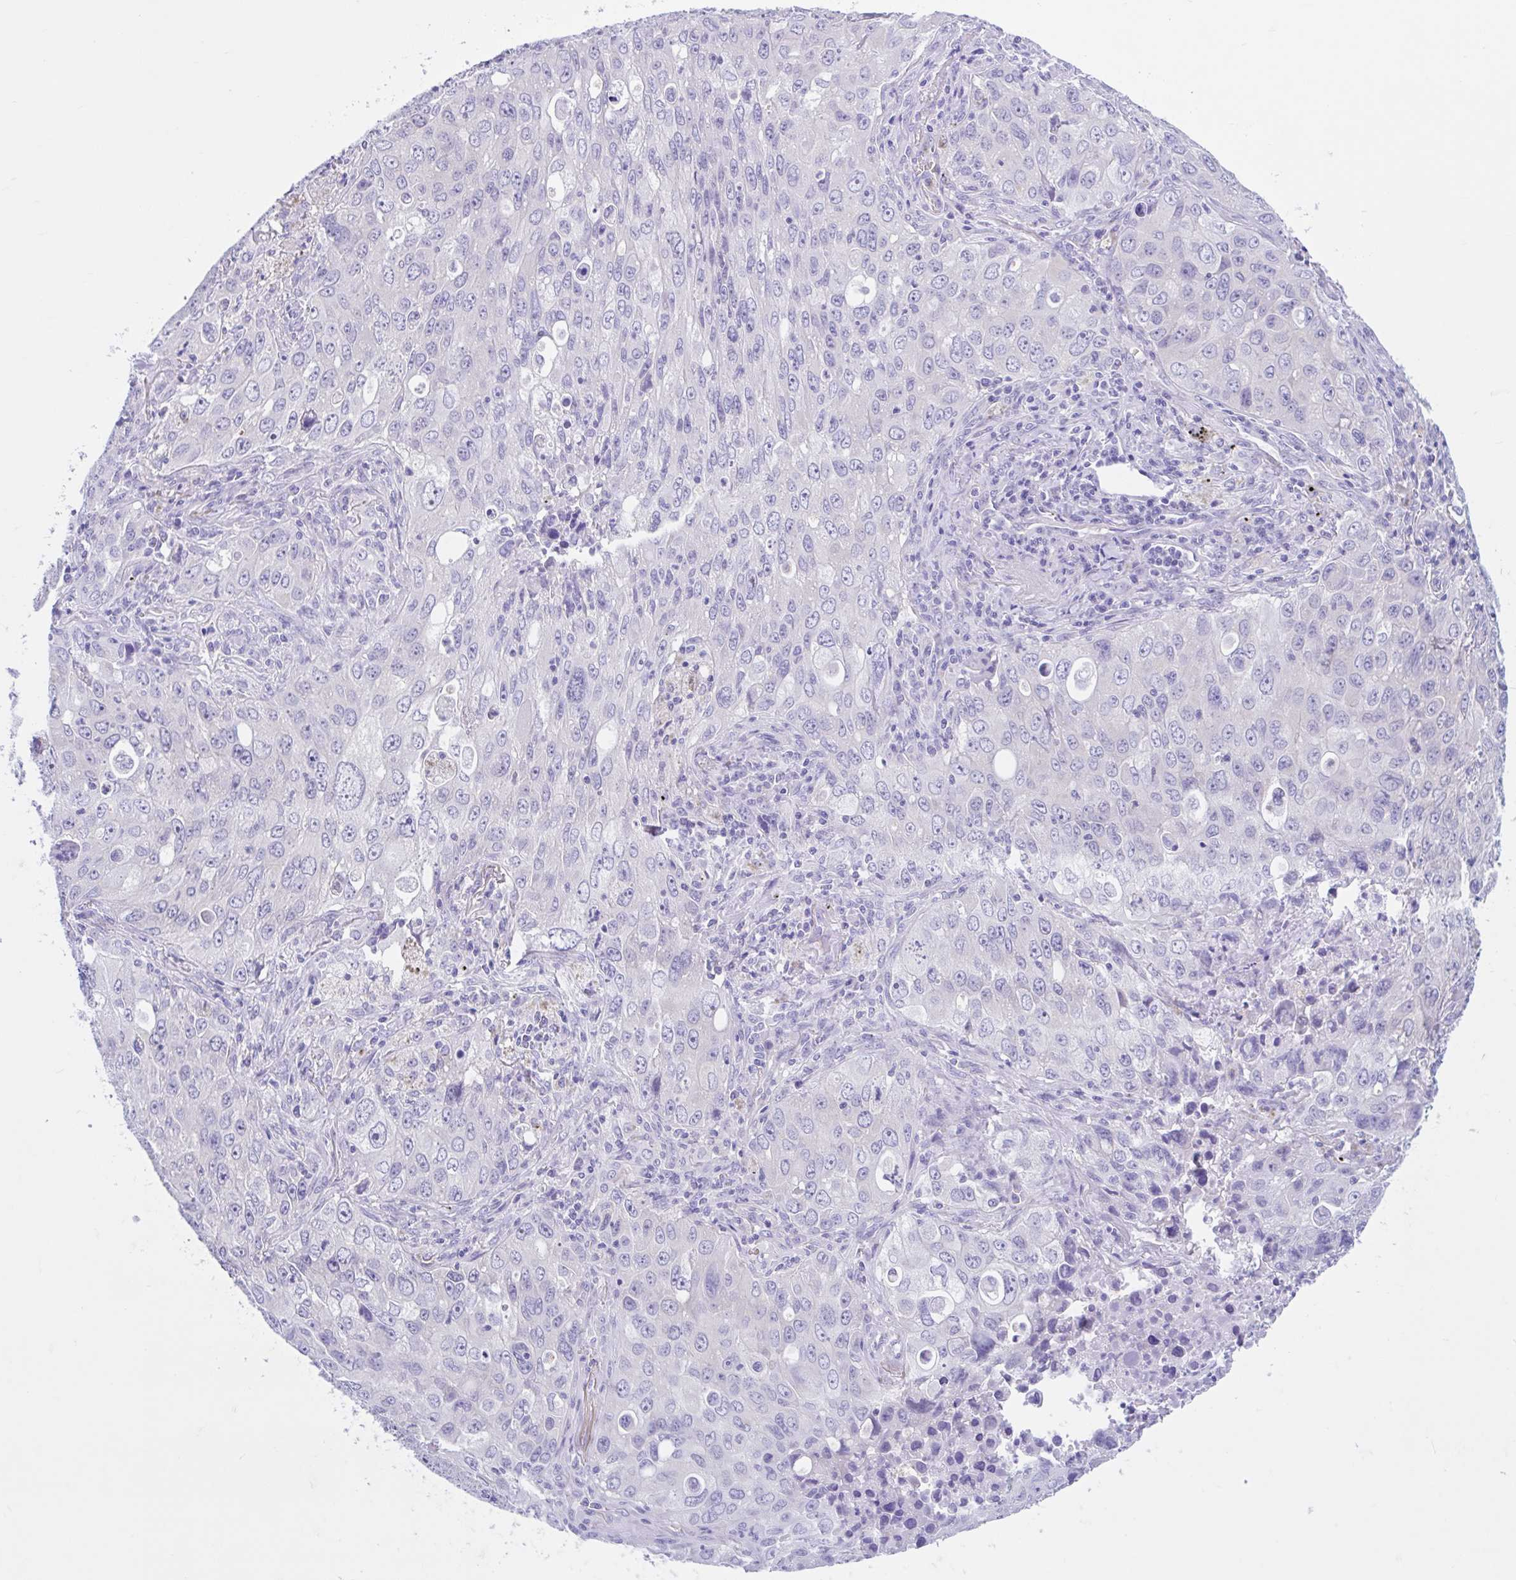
{"staining": {"intensity": "negative", "quantity": "none", "location": "none"}, "tissue": "lung cancer", "cell_type": "Tumor cells", "image_type": "cancer", "snomed": [{"axis": "morphology", "description": "Adenocarcinoma, NOS"}, {"axis": "morphology", "description": "Adenocarcinoma, metastatic, NOS"}, {"axis": "topography", "description": "Lymph node"}, {"axis": "topography", "description": "Lung"}], "caption": "Tumor cells show no significant staining in lung cancer.", "gene": "TMEM79", "patient": {"sex": "female", "age": 42}}